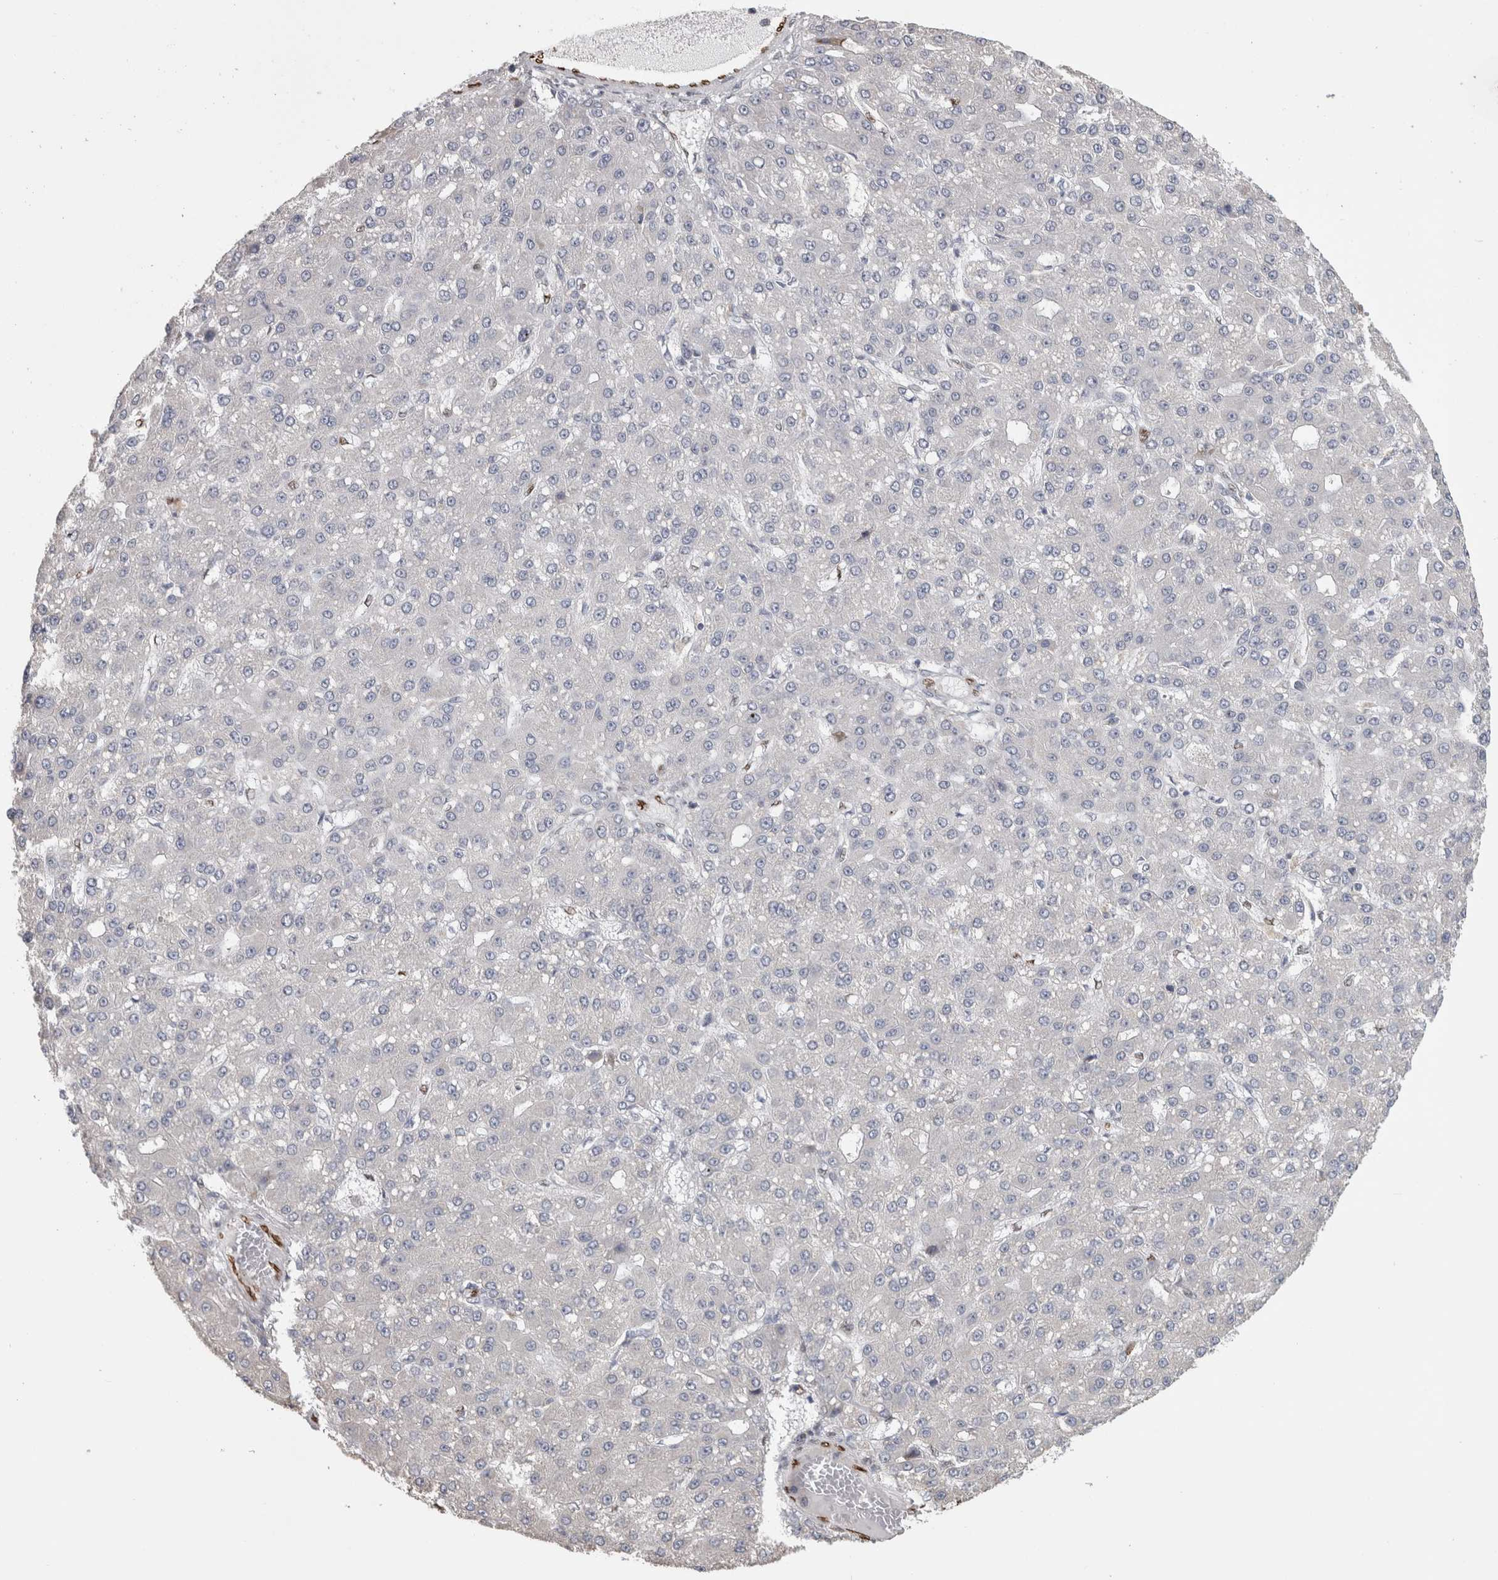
{"staining": {"intensity": "negative", "quantity": "none", "location": "none"}, "tissue": "liver cancer", "cell_type": "Tumor cells", "image_type": "cancer", "snomed": [{"axis": "morphology", "description": "Carcinoma, Hepatocellular, NOS"}, {"axis": "topography", "description": "Liver"}], "caption": "An IHC histopathology image of liver cancer (hepatocellular carcinoma) is shown. There is no staining in tumor cells of liver cancer (hepatocellular carcinoma).", "gene": "IL33", "patient": {"sex": "male", "age": 67}}